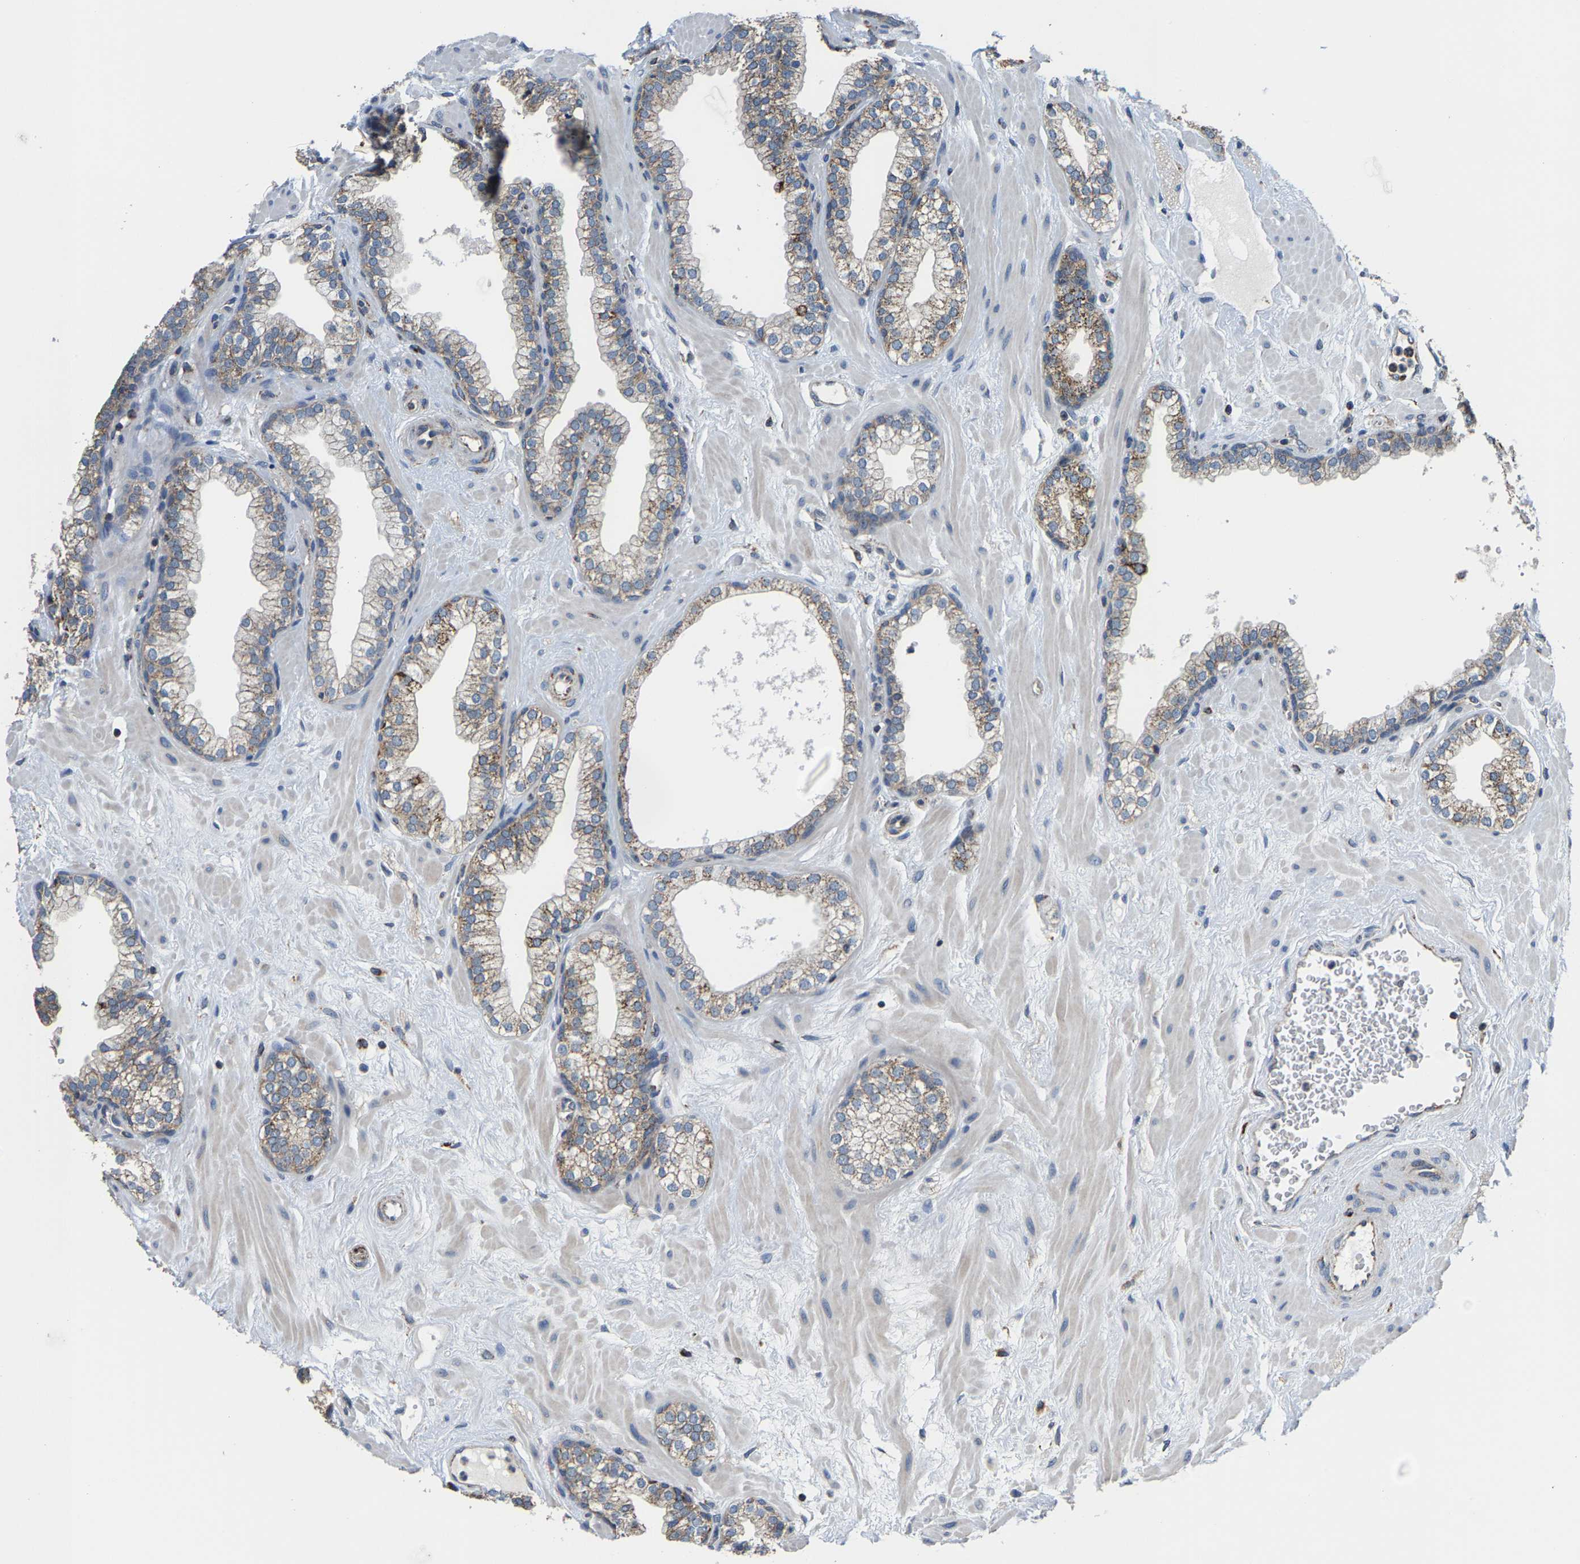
{"staining": {"intensity": "moderate", "quantity": "25%-75%", "location": "cytoplasmic/membranous"}, "tissue": "prostate", "cell_type": "Glandular cells", "image_type": "normal", "snomed": [{"axis": "morphology", "description": "Normal tissue, NOS"}, {"axis": "morphology", "description": "Urothelial carcinoma, Low grade"}, {"axis": "topography", "description": "Urinary bladder"}, {"axis": "topography", "description": "Prostate"}], "caption": "Immunohistochemical staining of normal prostate reveals 25%-75% levels of moderate cytoplasmic/membranous protein expression in approximately 25%-75% of glandular cells. Nuclei are stained in blue.", "gene": "SHMT2", "patient": {"sex": "male", "age": 60}}